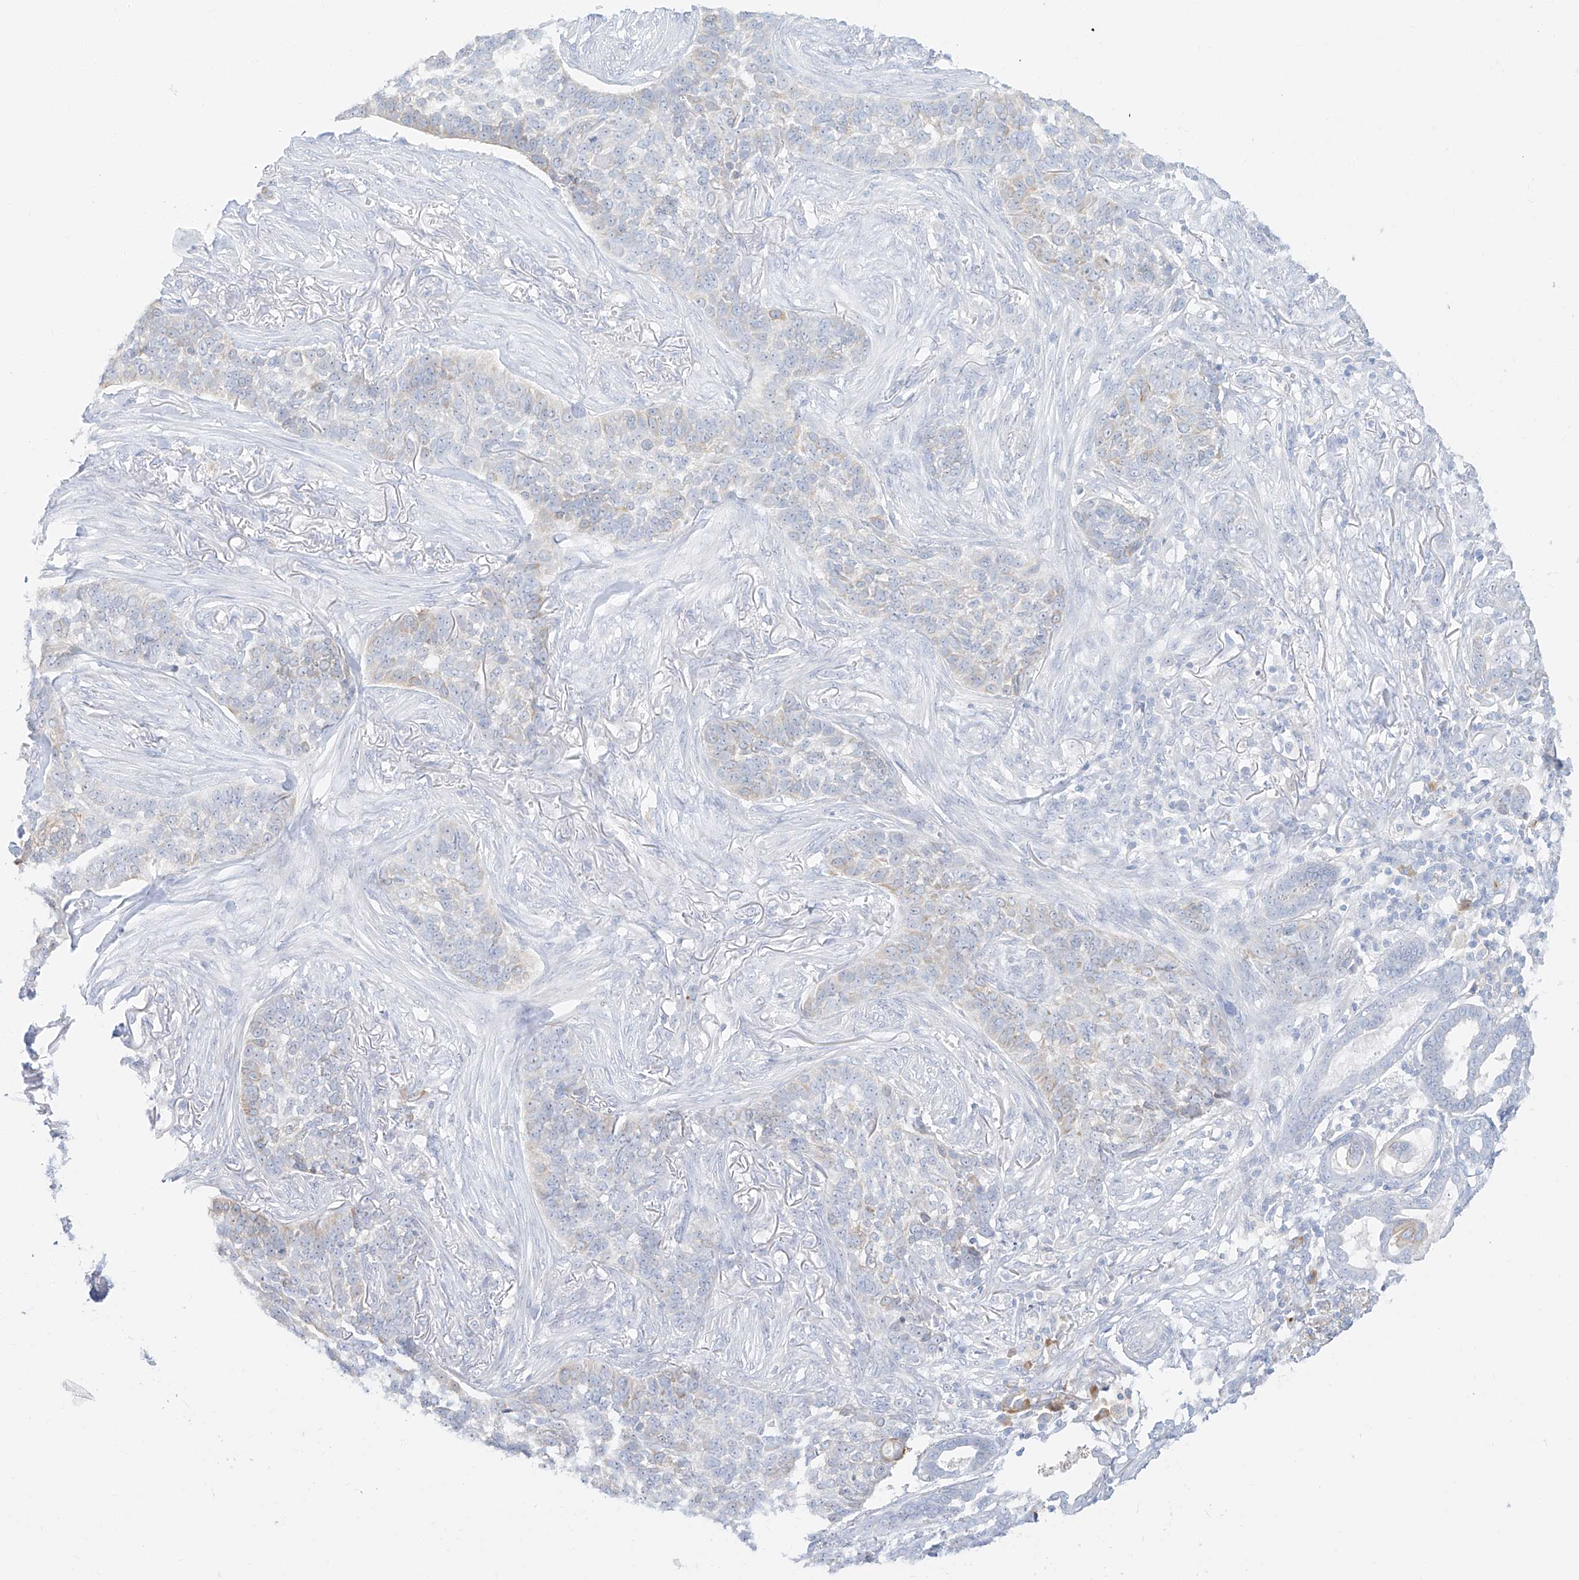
{"staining": {"intensity": "negative", "quantity": "none", "location": "none"}, "tissue": "skin cancer", "cell_type": "Tumor cells", "image_type": "cancer", "snomed": [{"axis": "morphology", "description": "Basal cell carcinoma"}, {"axis": "topography", "description": "Skin"}], "caption": "The IHC image has no significant expression in tumor cells of skin cancer (basal cell carcinoma) tissue.", "gene": "SYTL3", "patient": {"sex": "male", "age": 85}}